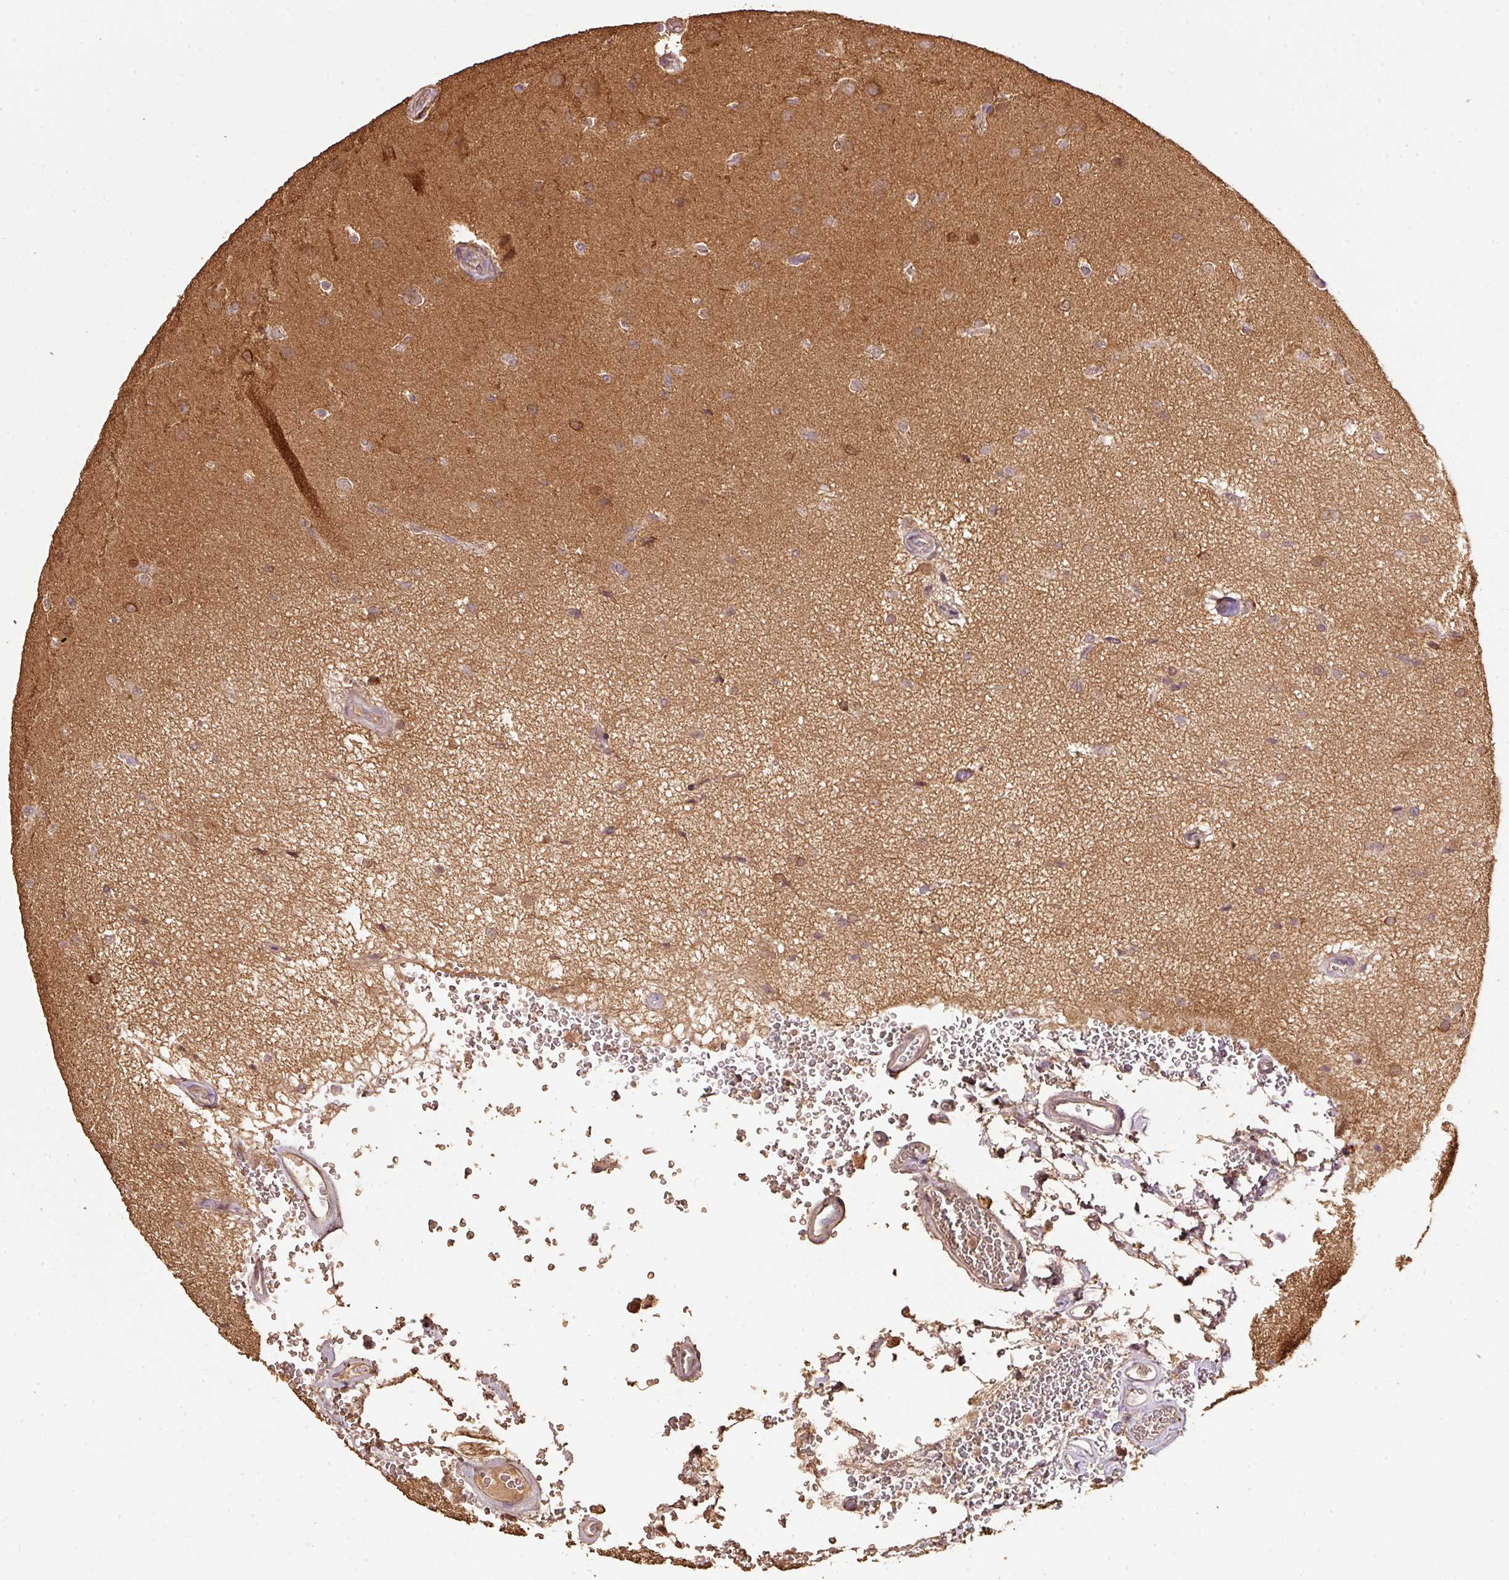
{"staining": {"intensity": "strong", "quantity": "25%-75%", "location": "cytoplasmic/membranous,nuclear"}, "tissue": "glioma", "cell_type": "Tumor cells", "image_type": "cancer", "snomed": [{"axis": "morphology", "description": "Glioma, malignant, Low grade"}, {"axis": "topography", "description": "Brain"}], "caption": "Protein expression by IHC exhibits strong cytoplasmic/membranous and nuclear positivity in approximately 25%-75% of tumor cells in malignant low-grade glioma.", "gene": "HERC2", "patient": {"sex": "female", "age": 32}}